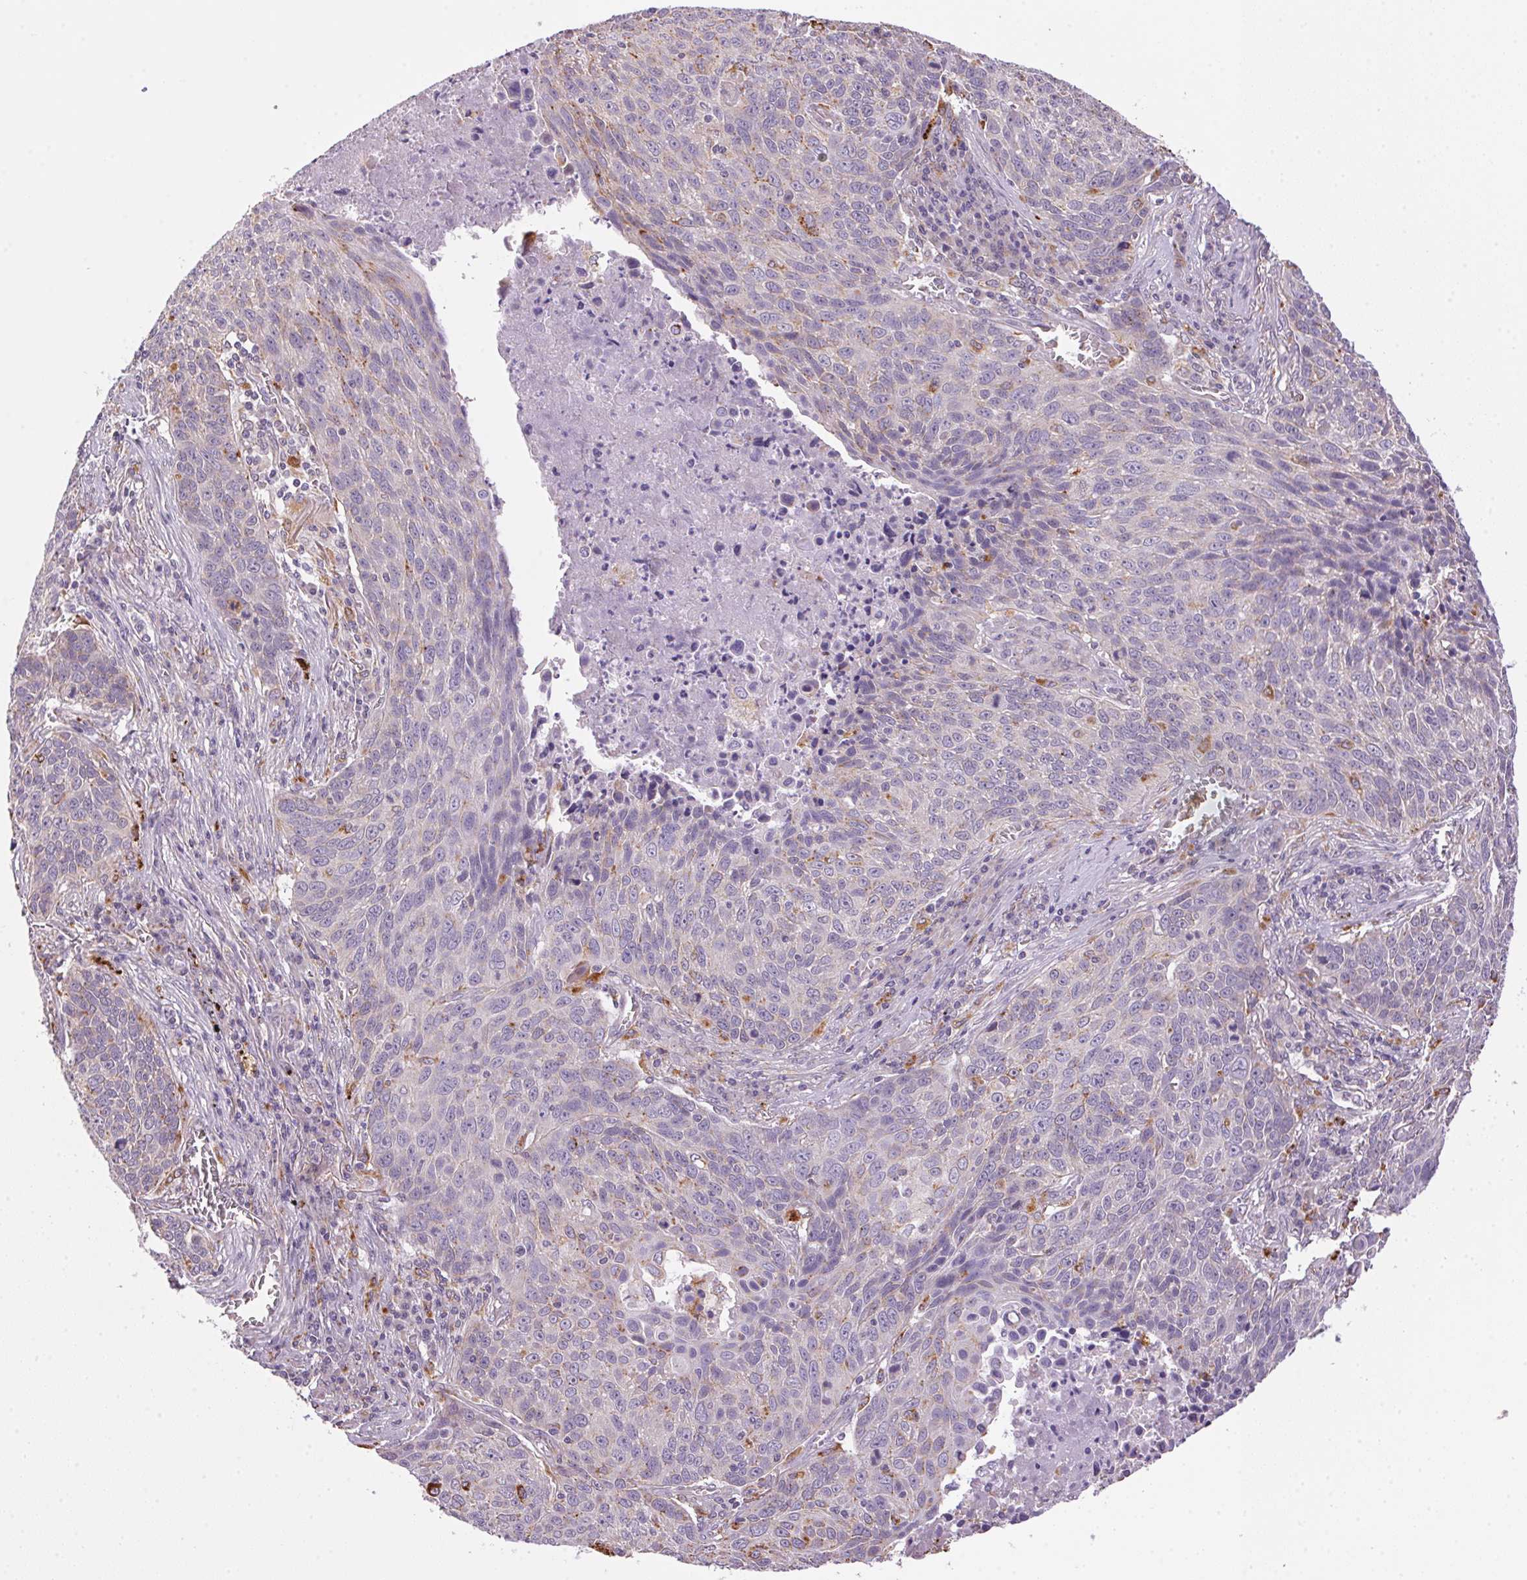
{"staining": {"intensity": "negative", "quantity": "none", "location": "none"}, "tissue": "lung cancer", "cell_type": "Tumor cells", "image_type": "cancer", "snomed": [{"axis": "morphology", "description": "Squamous cell carcinoma, NOS"}, {"axis": "topography", "description": "Lung"}], "caption": "This is an immunohistochemistry micrograph of squamous cell carcinoma (lung). There is no staining in tumor cells.", "gene": "ADH5", "patient": {"sex": "male", "age": 78}}